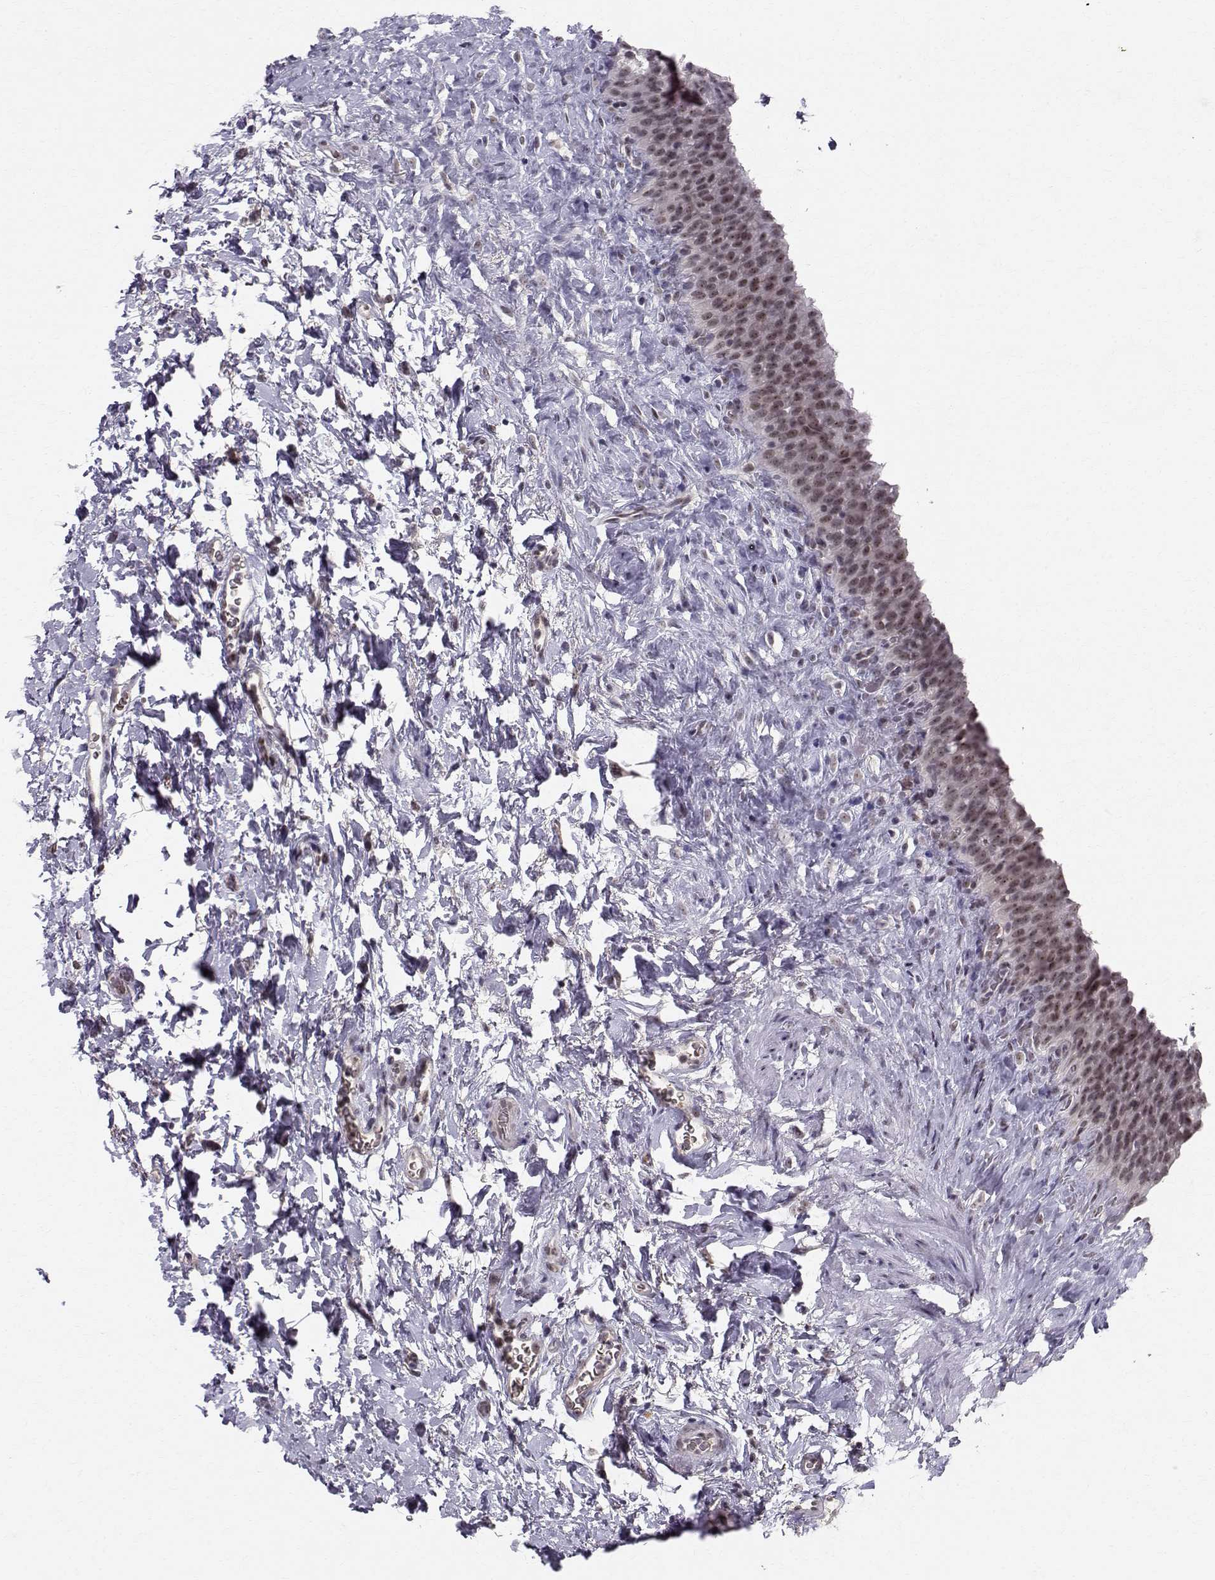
{"staining": {"intensity": "weak", "quantity": "25%-75%", "location": "cytoplasmic/membranous,nuclear"}, "tissue": "urinary bladder", "cell_type": "Urothelial cells", "image_type": "normal", "snomed": [{"axis": "morphology", "description": "Normal tissue, NOS"}, {"axis": "topography", "description": "Urinary bladder"}], "caption": "Urinary bladder stained with a protein marker displays weak staining in urothelial cells.", "gene": "RPP38", "patient": {"sex": "male", "age": 76}}